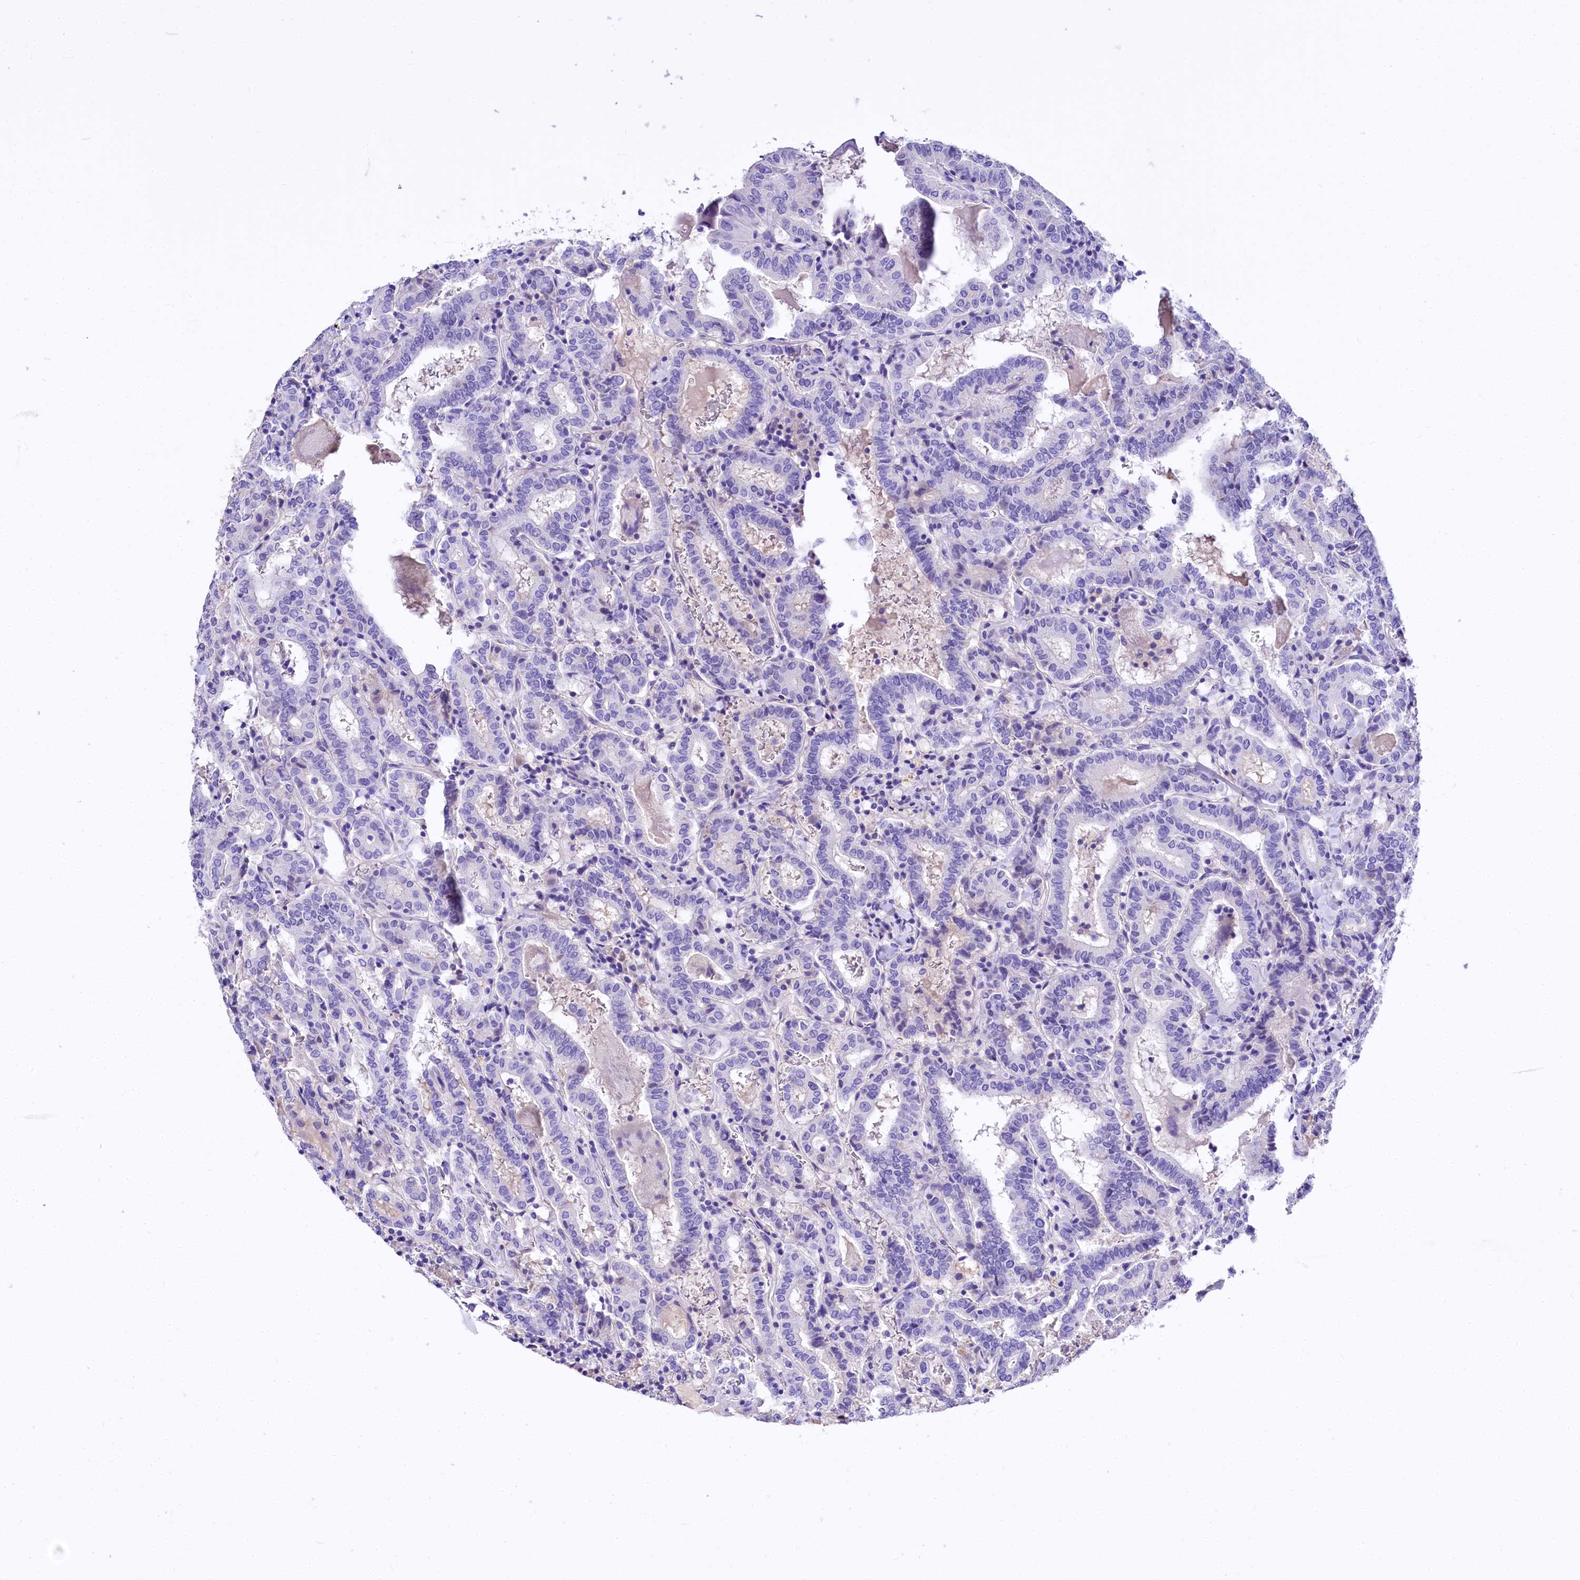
{"staining": {"intensity": "negative", "quantity": "none", "location": "none"}, "tissue": "thyroid cancer", "cell_type": "Tumor cells", "image_type": "cancer", "snomed": [{"axis": "morphology", "description": "Papillary adenocarcinoma, NOS"}, {"axis": "topography", "description": "Thyroid gland"}], "caption": "The immunohistochemistry (IHC) image has no significant positivity in tumor cells of thyroid cancer tissue. (DAB IHC with hematoxylin counter stain).", "gene": "A2ML1", "patient": {"sex": "female", "age": 72}}